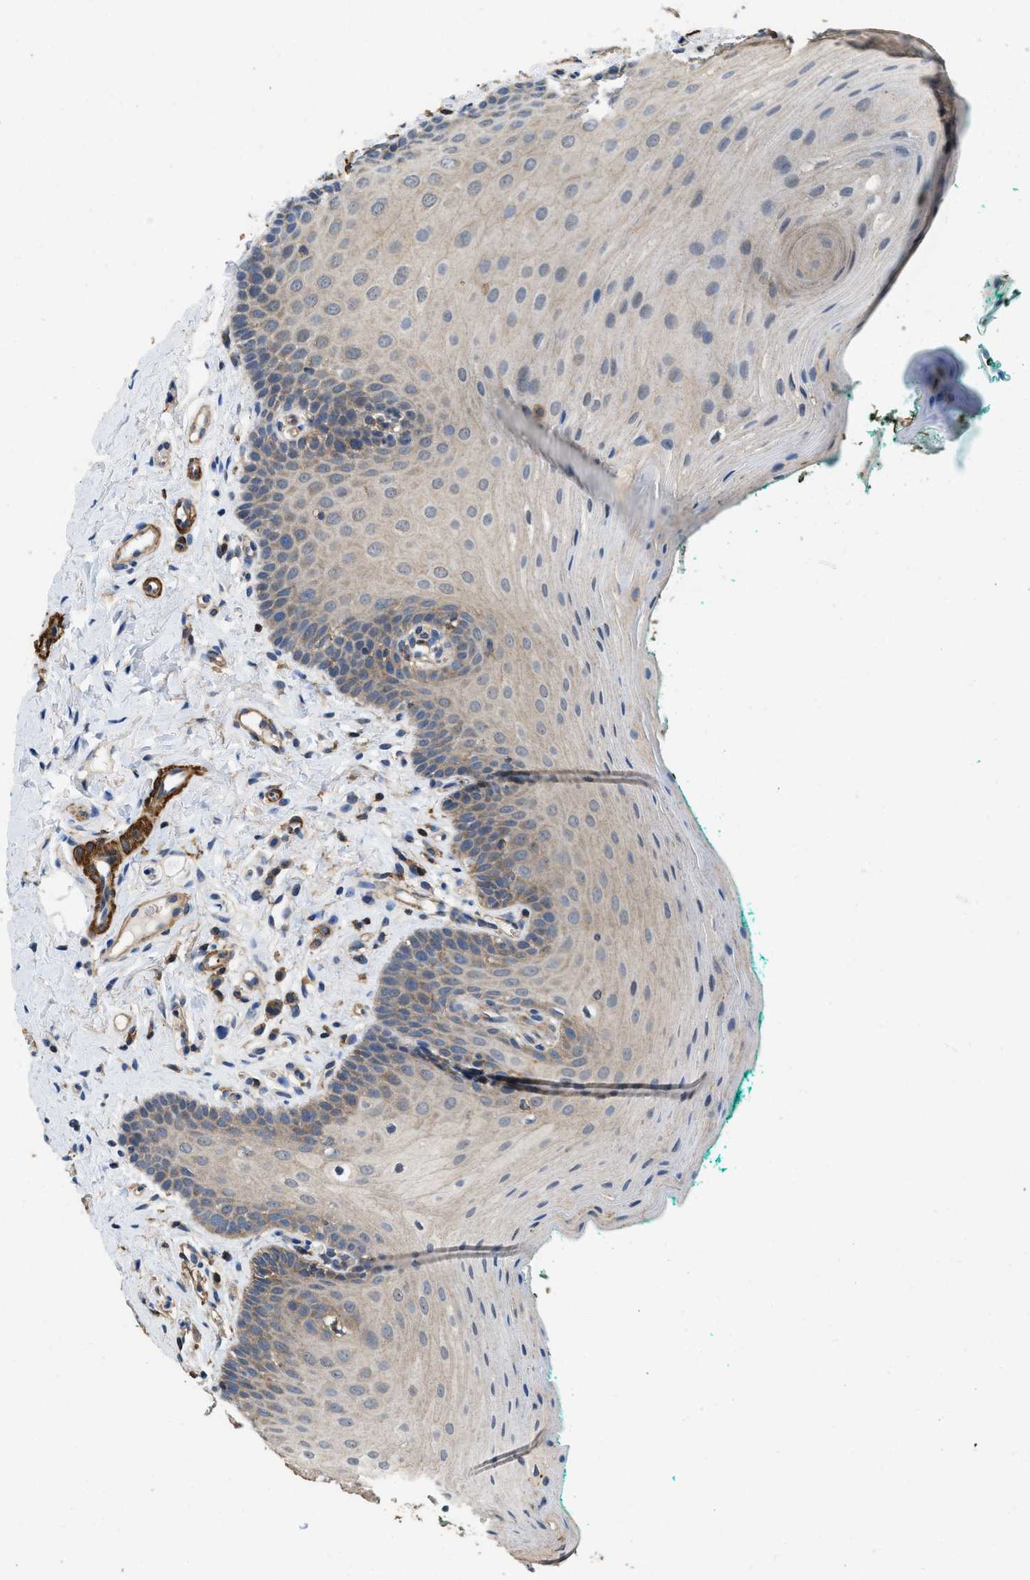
{"staining": {"intensity": "weak", "quantity": "25%-75%", "location": "cytoplasmic/membranous"}, "tissue": "oral mucosa", "cell_type": "Squamous epithelial cells", "image_type": "normal", "snomed": [{"axis": "morphology", "description": "Normal tissue, NOS"}, {"axis": "topography", "description": "Oral tissue"}], "caption": "A histopathology image of human oral mucosa stained for a protein shows weak cytoplasmic/membranous brown staining in squamous epithelial cells. (DAB (3,3'-diaminobenzidine) = brown stain, brightfield microscopy at high magnification).", "gene": "LINGO2", "patient": {"sex": "male", "age": 58}}